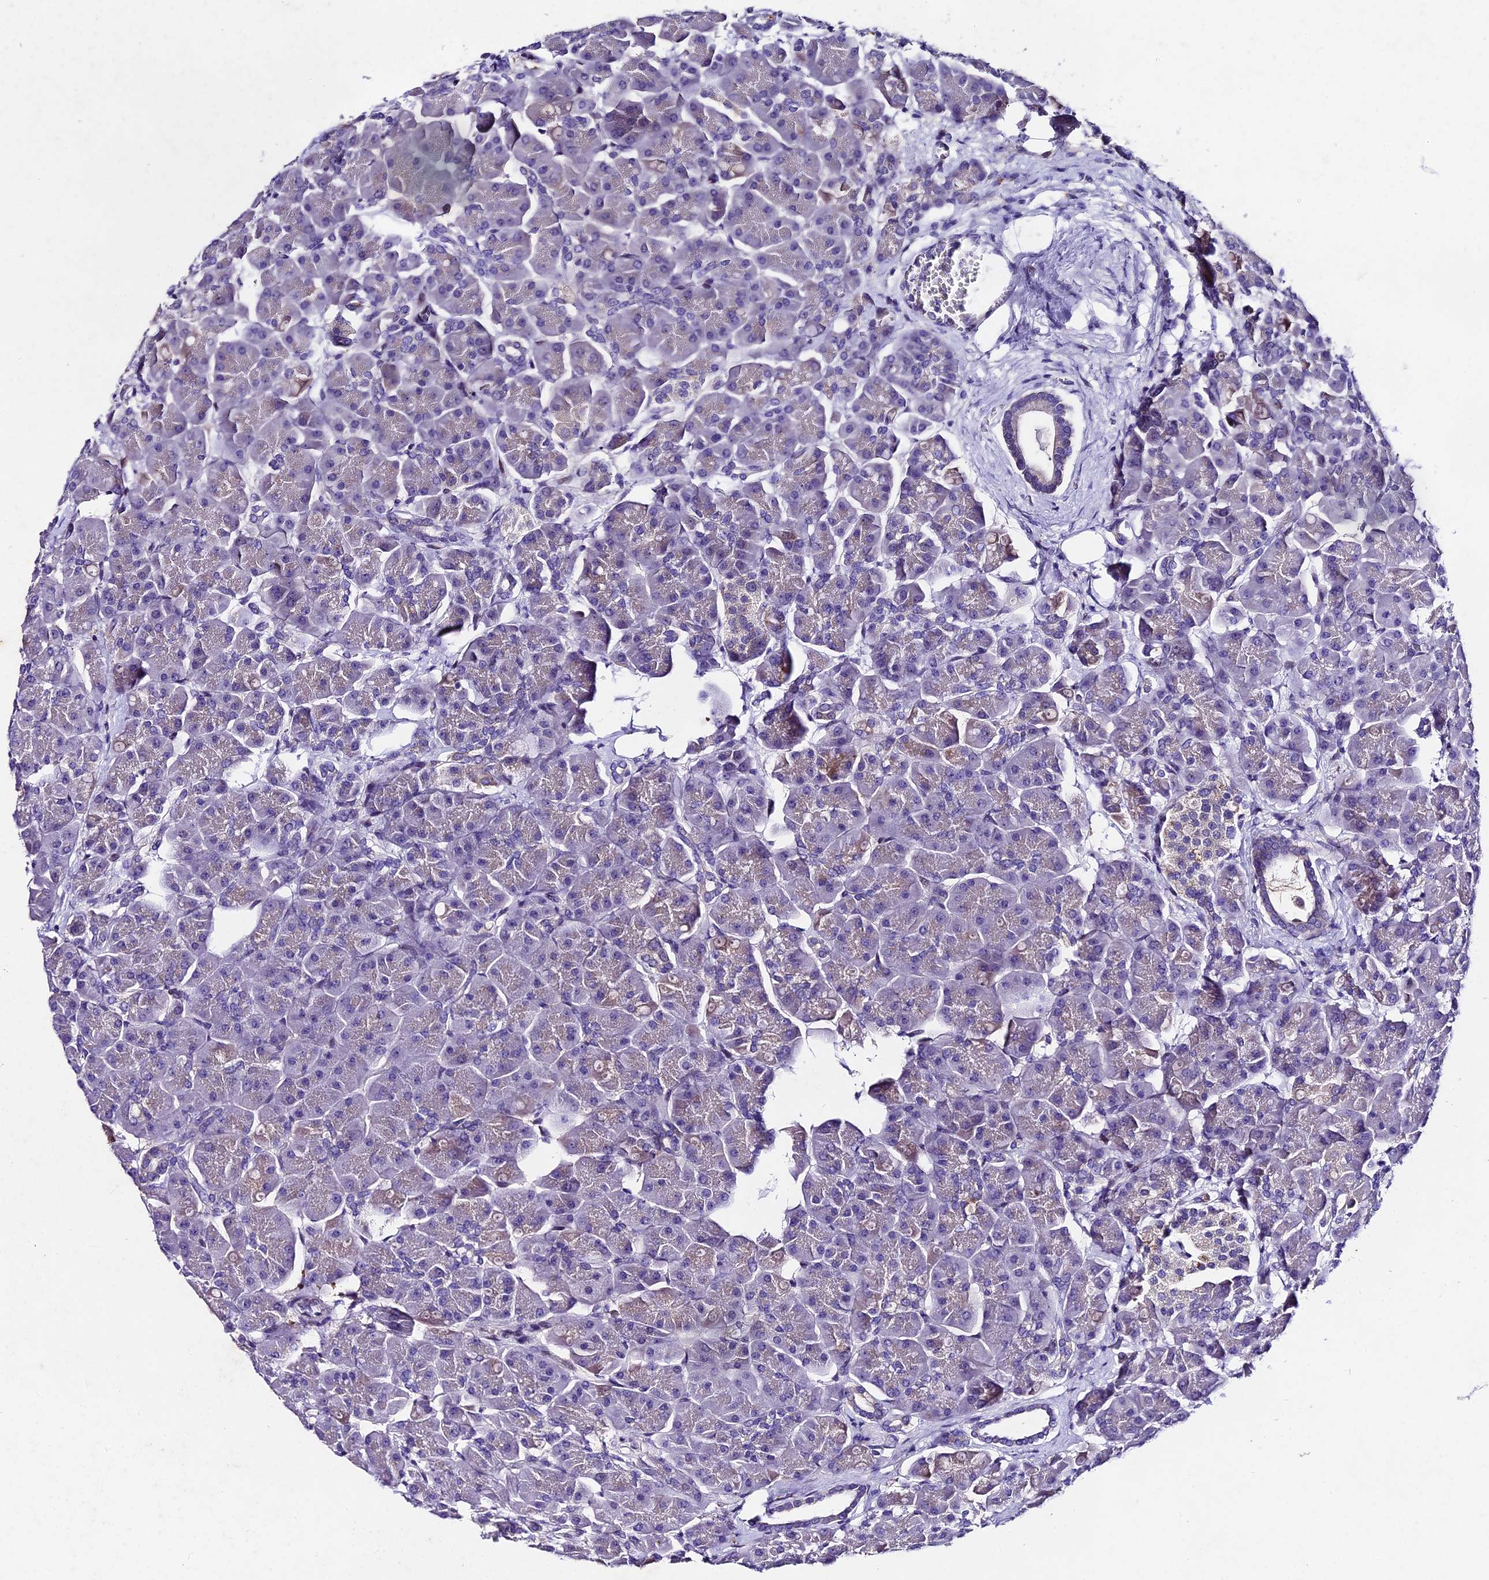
{"staining": {"intensity": "negative", "quantity": "none", "location": "none"}, "tissue": "pancreas", "cell_type": "Exocrine glandular cells", "image_type": "normal", "snomed": [{"axis": "morphology", "description": "Normal tissue, NOS"}, {"axis": "topography", "description": "Pancreas"}], "caption": "Micrograph shows no protein expression in exocrine glandular cells of benign pancreas.", "gene": "IFT140", "patient": {"sex": "male", "age": 66}}